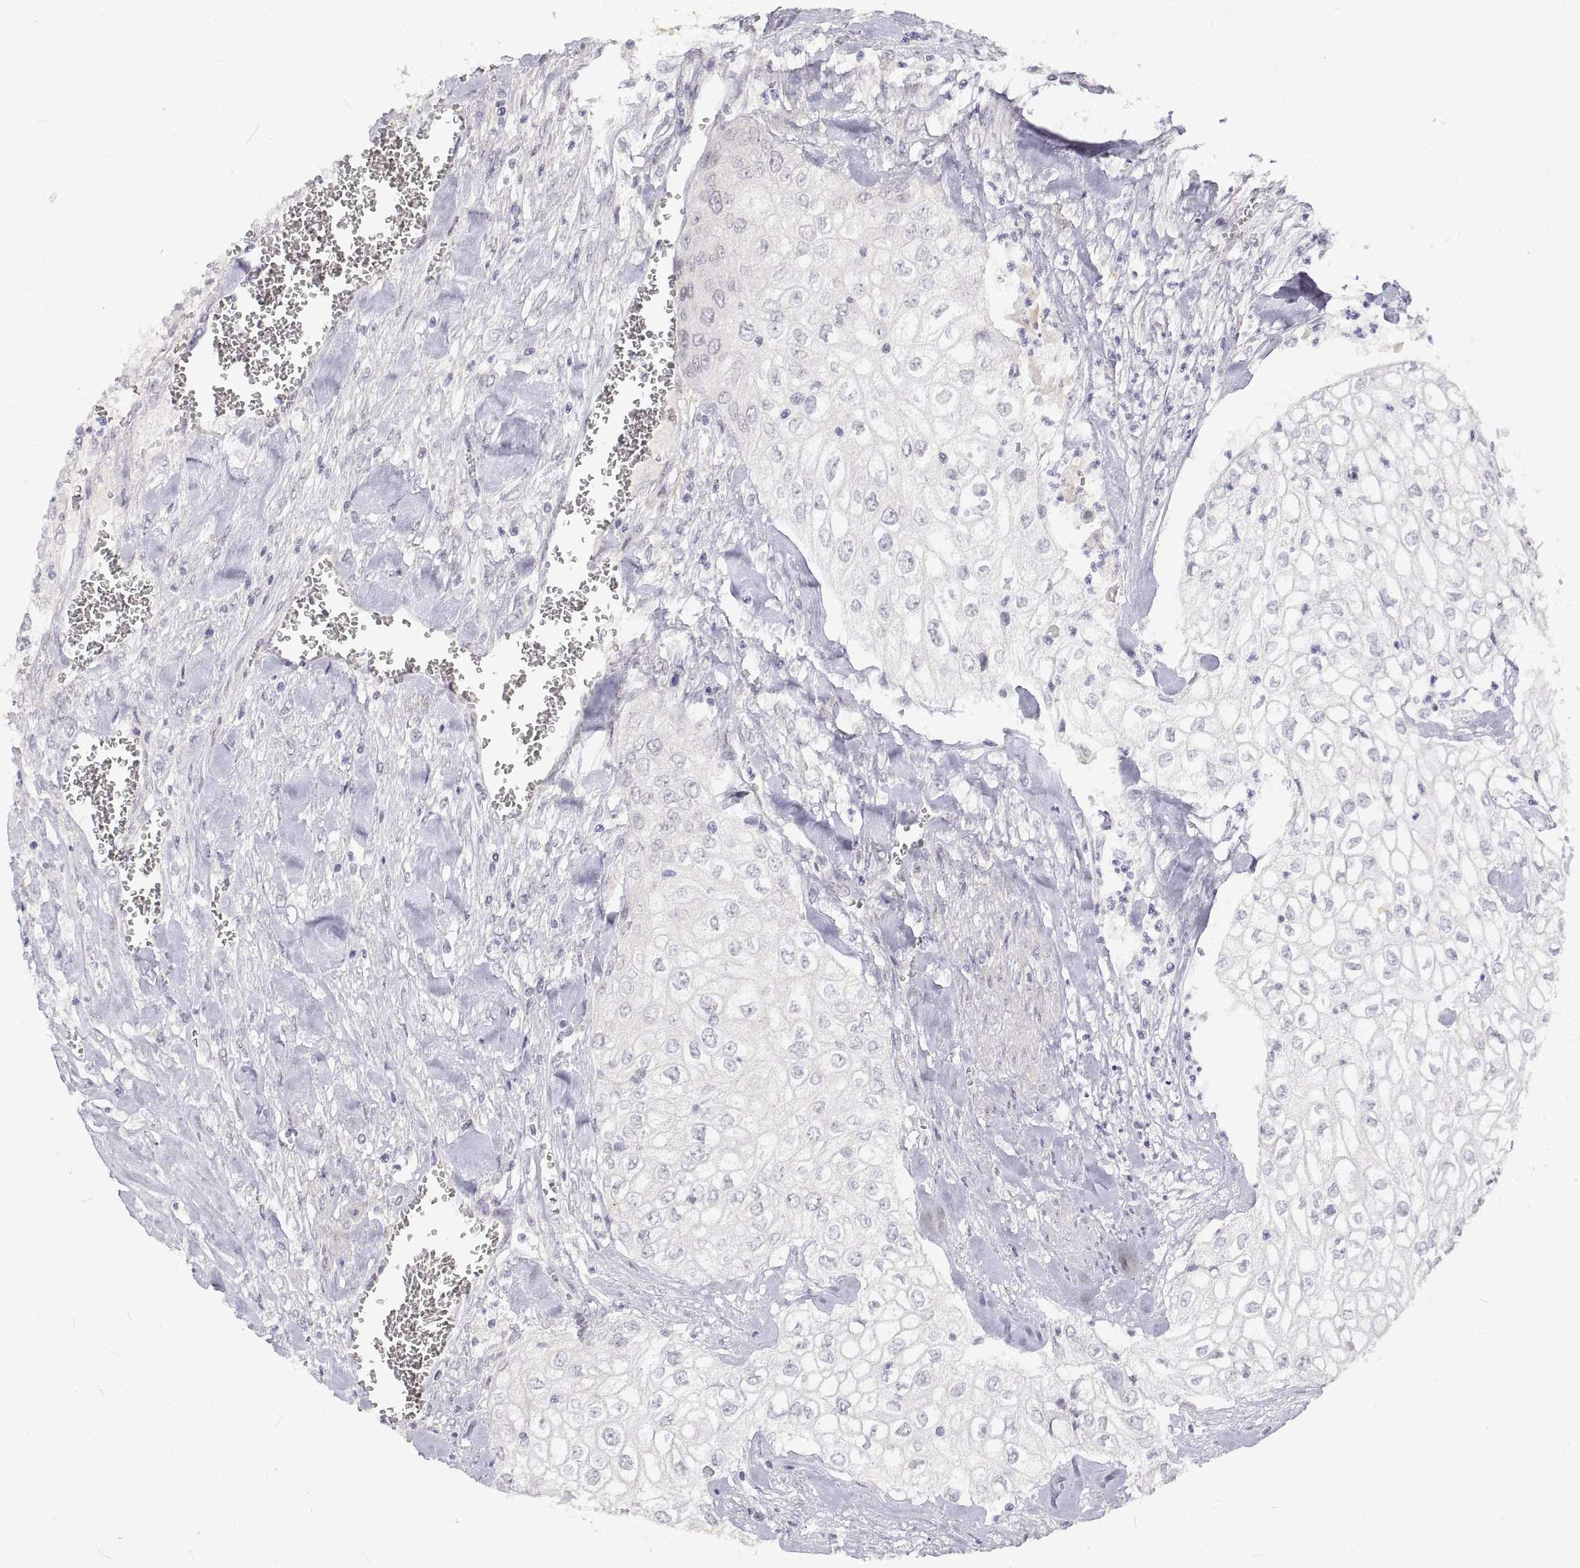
{"staining": {"intensity": "negative", "quantity": "none", "location": "none"}, "tissue": "urothelial cancer", "cell_type": "Tumor cells", "image_type": "cancer", "snomed": [{"axis": "morphology", "description": "Urothelial carcinoma, High grade"}, {"axis": "topography", "description": "Urinary bladder"}], "caption": "DAB (3,3'-diaminobenzidine) immunohistochemical staining of human urothelial carcinoma (high-grade) displays no significant expression in tumor cells.", "gene": "ANO2", "patient": {"sex": "male", "age": 62}}